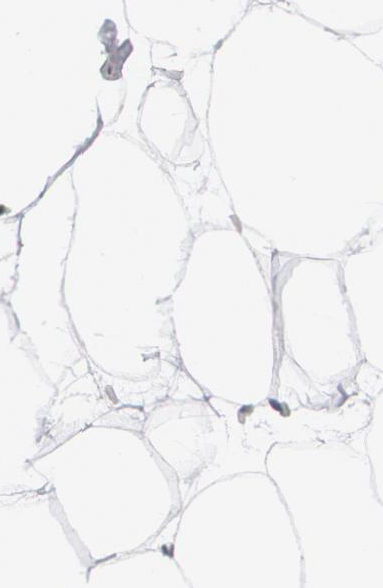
{"staining": {"intensity": "weak", "quantity": ">75%", "location": "cytoplasmic/membranous"}, "tissue": "adipose tissue", "cell_type": "Adipocytes", "image_type": "normal", "snomed": [{"axis": "morphology", "description": "Normal tissue, NOS"}, {"axis": "topography", "description": "Soft tissue"}, {"axis": "topography", "description": "Peripheral nerve tissue"}], "caption": "High-magnification brightfield microscopy of unremarkable adipose tissue stained with DAB (brown) and counterstained with hematoxylin (blue). adipocytes exhibit weak cytoplasmic/membranous positivity is identified in approximately>75% of cells.", "gene": "INTS6L", "patient": {"sex": "female", "age": 68}}